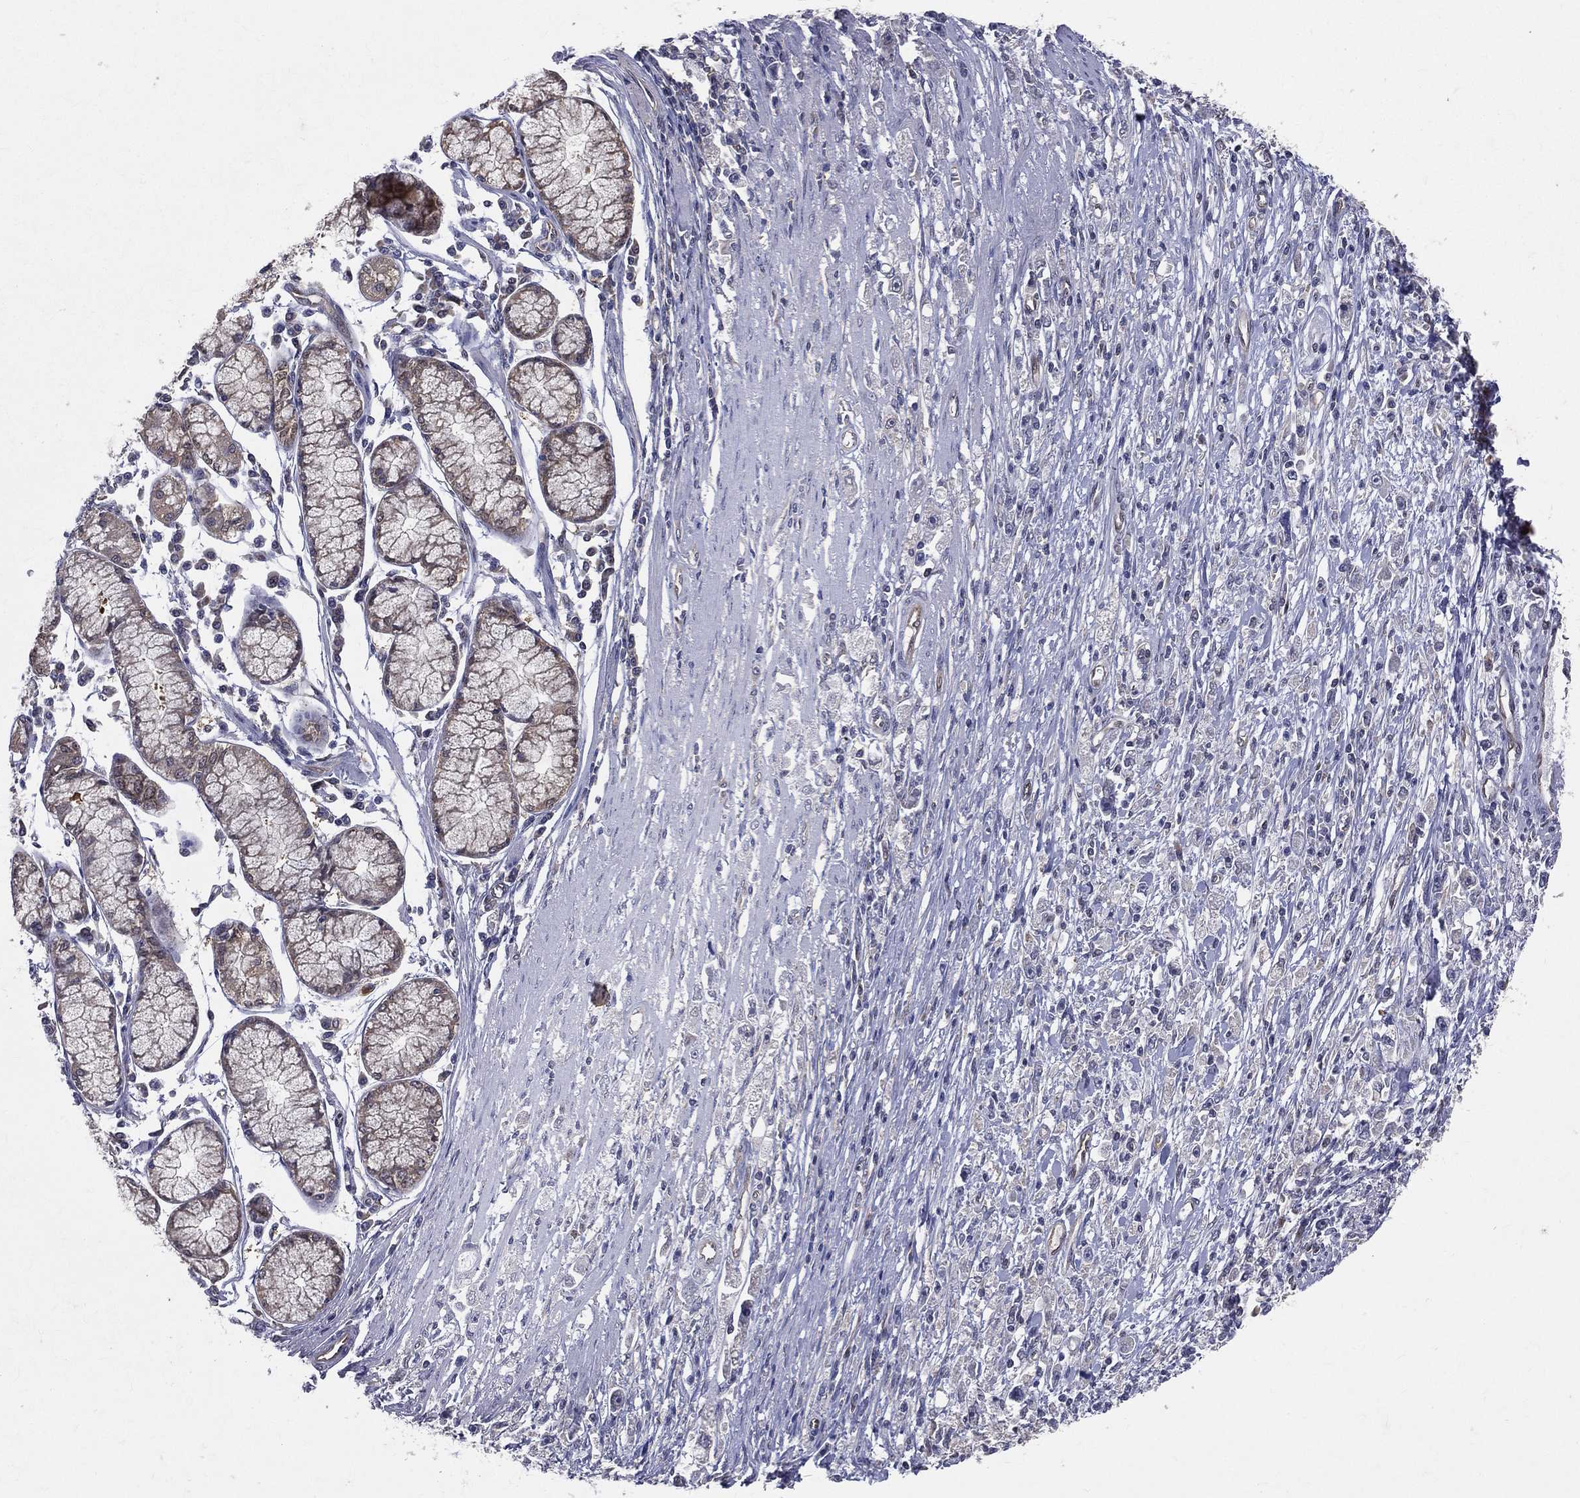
{"staining": {"intensity": "weak", "quantity": "25%-75%", "location": "cytoplasmic/membranous"}, "tissue": "stomach cancer", "cell_type": "Tumor cells", "image_type": "cancer", "snomed": [{"axis": "morphology", "description": "Adenocarcinoma, NOS"}, {"axis": "topography", "description": "Stomach"}], "caption": "Weak cytoplasmic/membranous protein positivity is appreciated in approximately 25%-75% of tumor cells in adenocarcinoma (stomach). (DAB (3,3'-diaminobenzidine) IHC with brightfield microscopy, high magnification).", "gene": "GMPR2", "patient": {"sex": "female", "age": 59}}